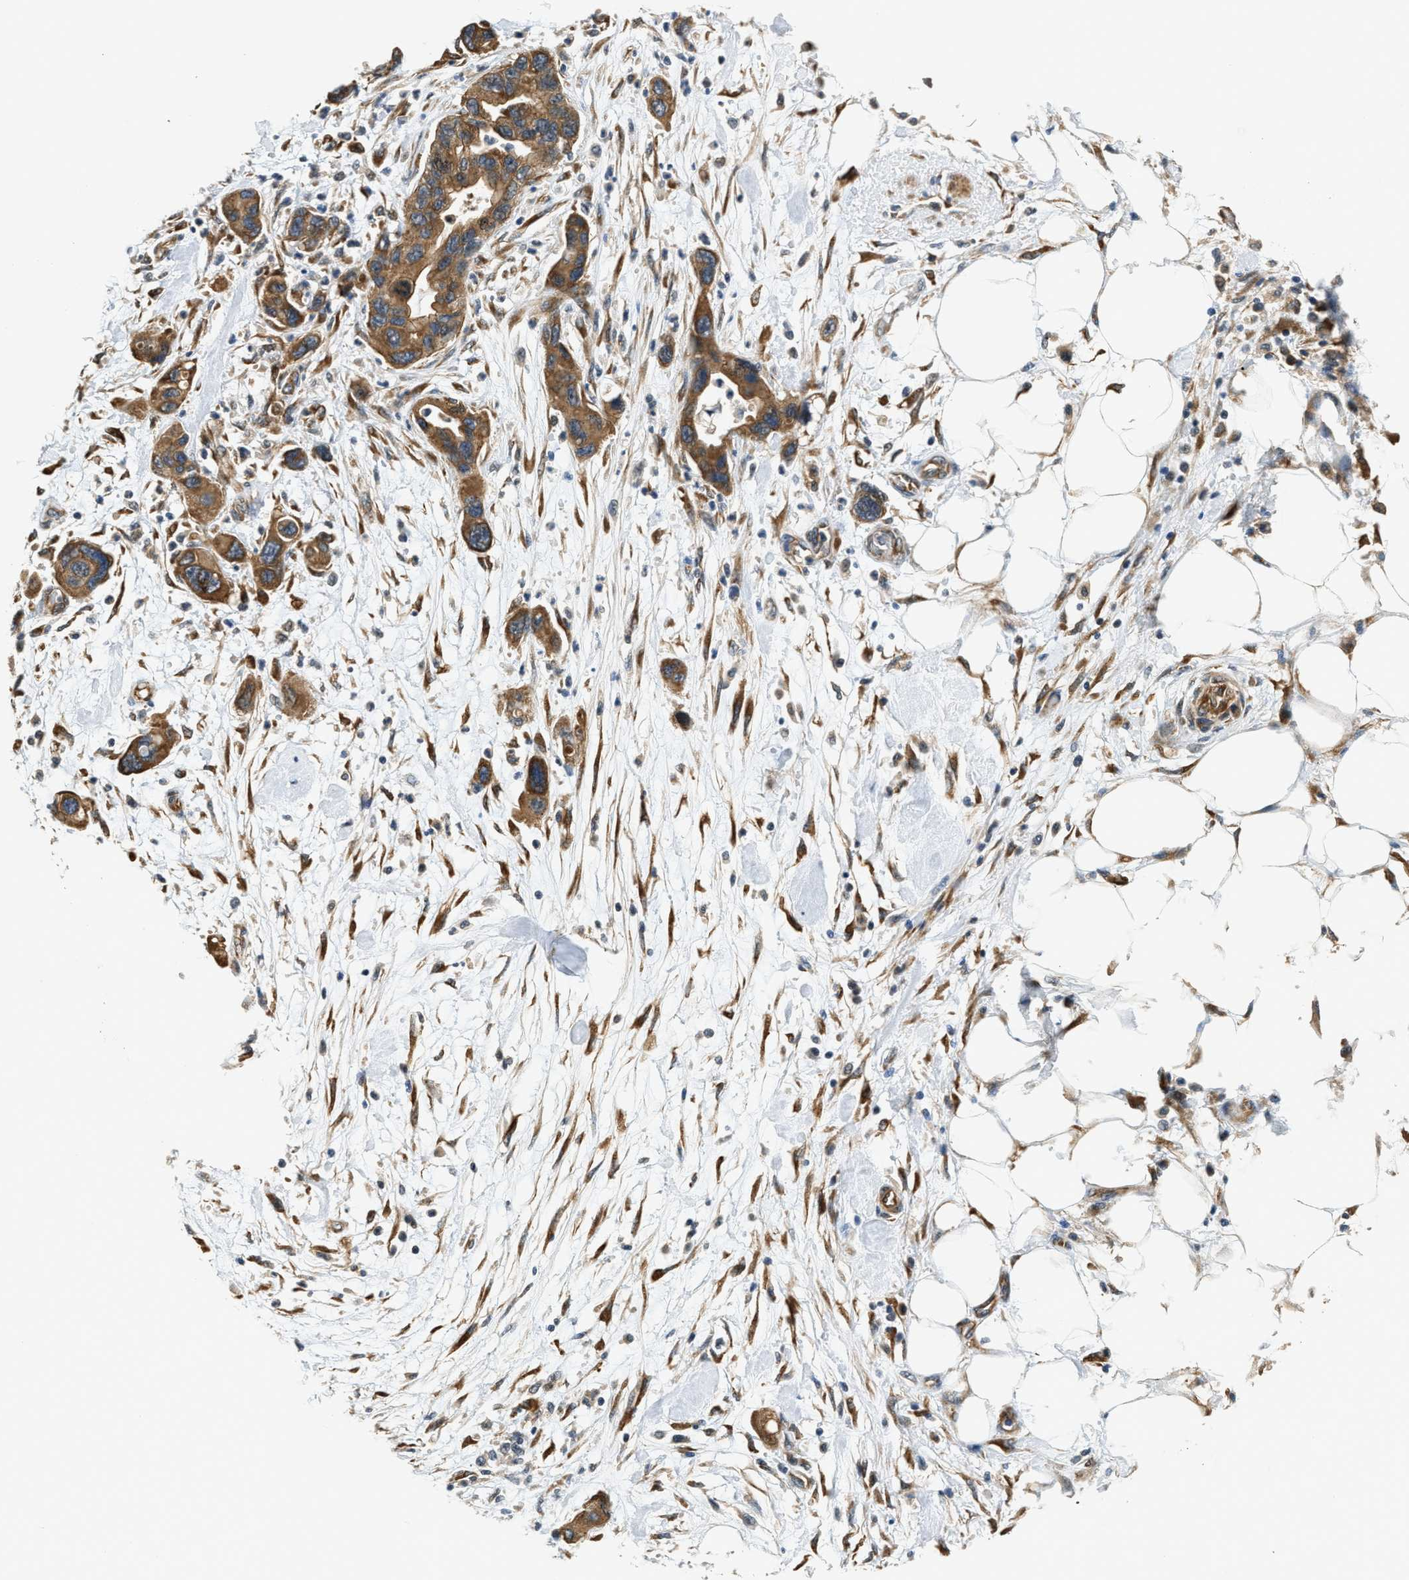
{"staining": {"intensity": "moderate", "quantity": ">75%", "location": "cytoplasmic/membranous"}, "tissue": "pancreatic cancer", "cell_type": "Tumor cells", "image_type": "cancer", "snomed": [{"axis": "morphology", "description": "Normal tissue, NOS"}, {"axis": "morphology", "description": "Adenocarcinoma, NOS"}, {"axis": "topography", "description": "Pancreas"}], "caption": "Tumor cells reveal medium levels of moderate cytoplasmic/membranous expression in approximately >75% of cells in human adenocarcinoma (pancreatic).", "gene": "ALOX12", "patient": {"sex": "female", "age": 71}}